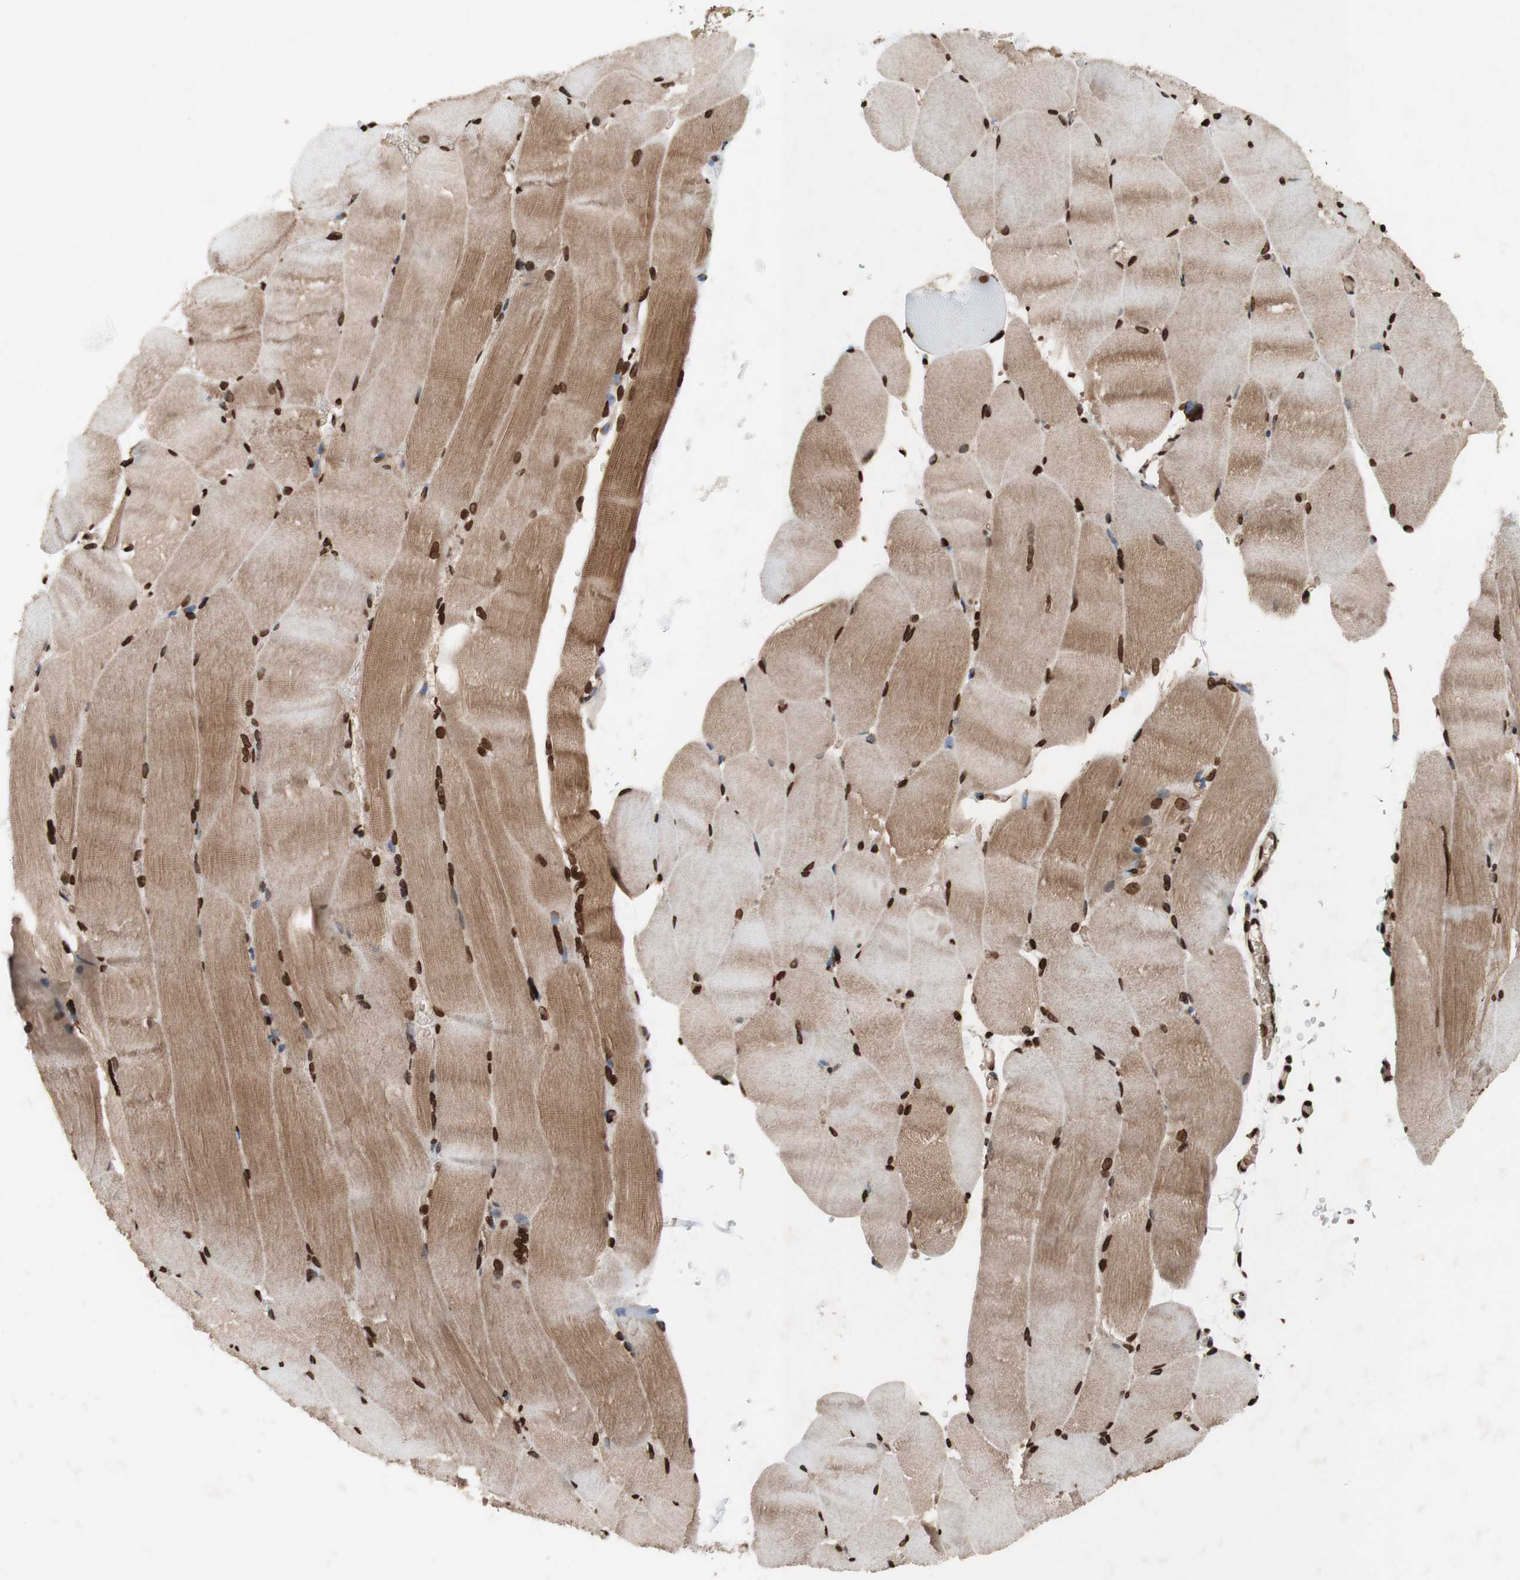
{"staining": {"intensity": "strong", "quantity": ">75%", "location": "cytoplasmic/membranous,nuclear"}, "tissue": "skeletal muscle", "cell_type": "Myocytes", "image_type": "normal", "snomed": [{"axis": "morphology", "description": "Normal tissue, NOS"}, {"axis": "topography", "description": "Skin"}, {"axis": "topography", "description": "Skeletal muscle"}], "caption": "Skeletal muscle stained with DAB (3,3'-diaminobenzidine) IHC shows high levels of strong cytoplasmic/membranous,nuclear expression in approximately >75% of myocytes.", "gene": "NCOA3", "patient": {"sex": "male", "age": 83}}